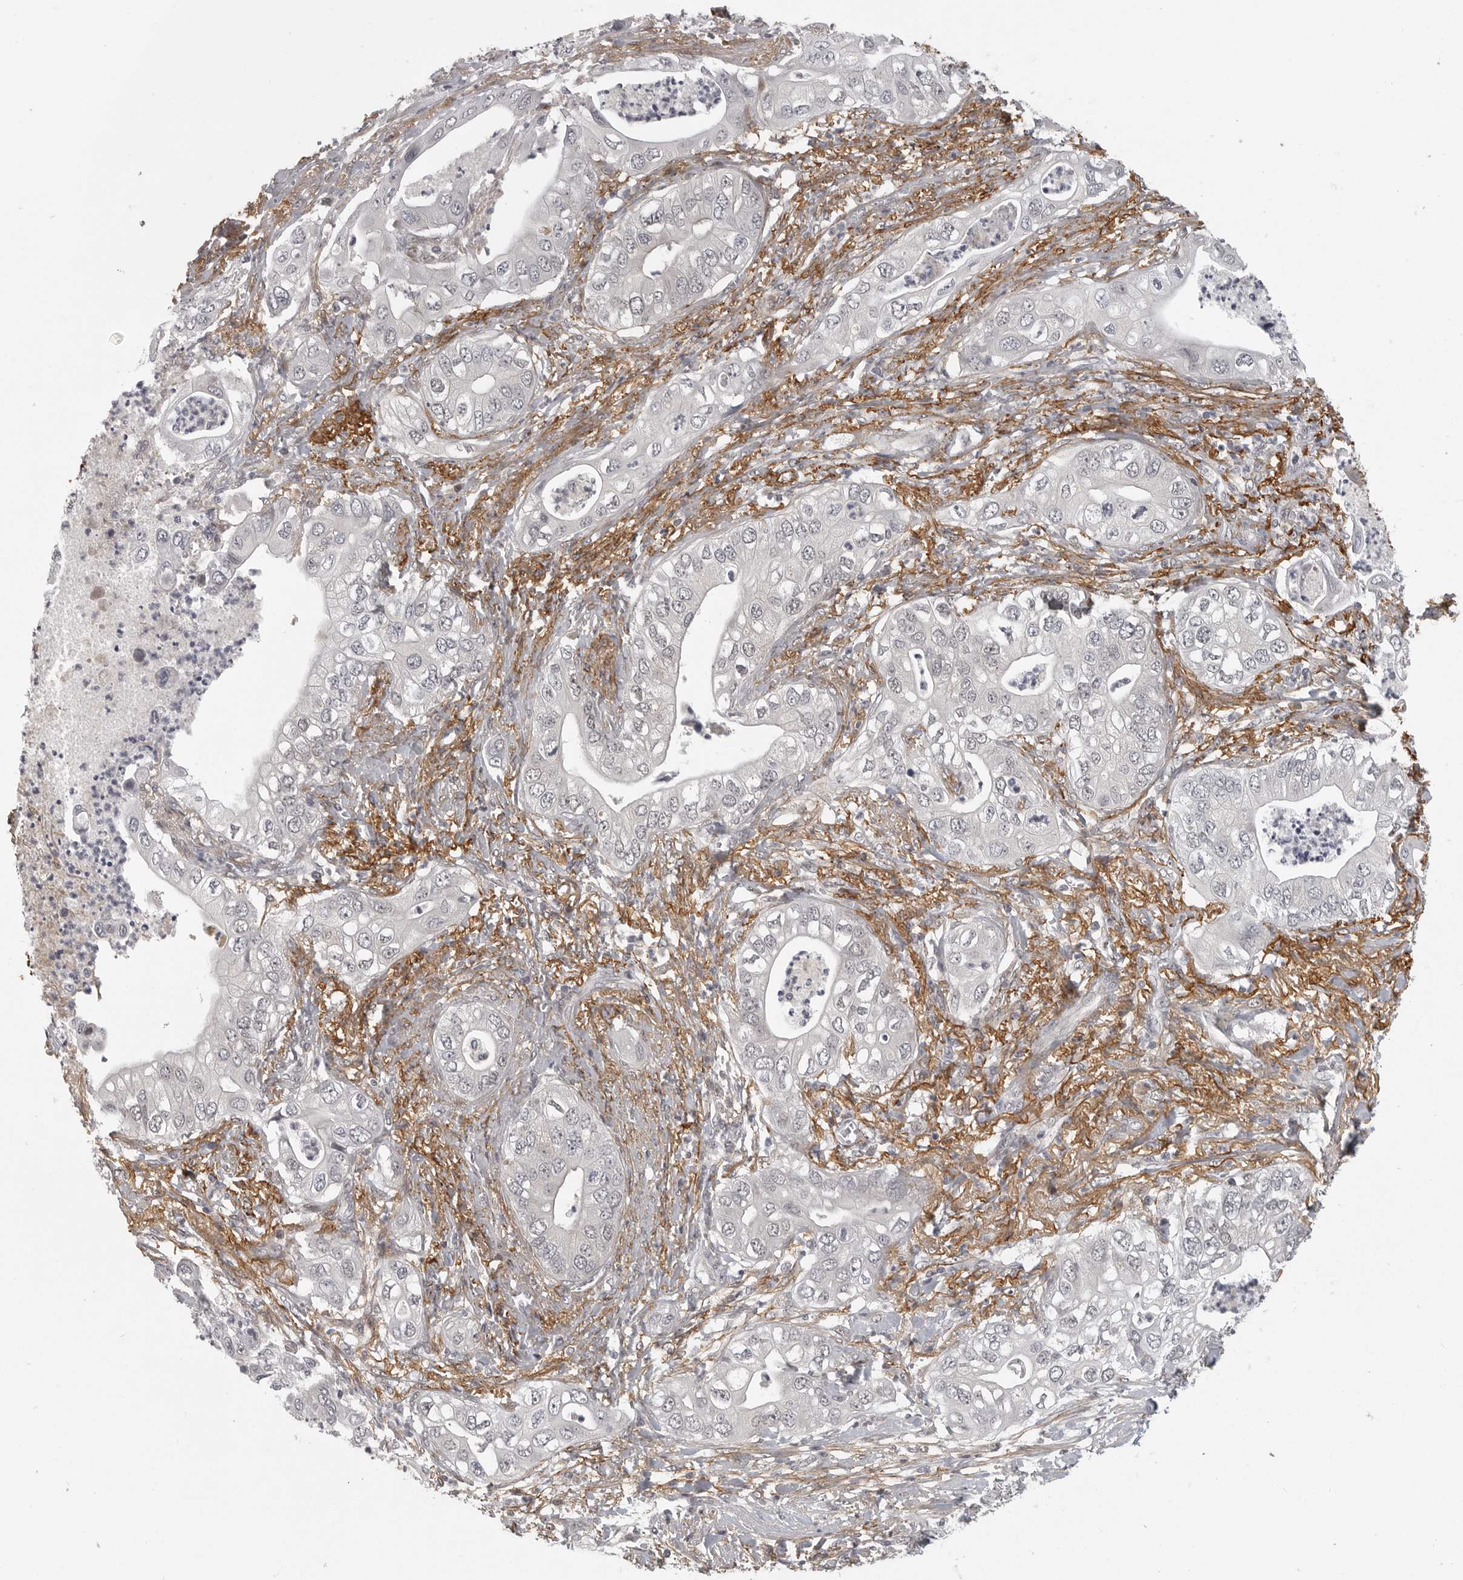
{"staining": {"intensity": "negative", "quantity": "none", "location": "none"}, "tissue": "pancreatic cancer", "cell_type": "Tumor cells", "image_type": "cancer", "snomed": [{"axis": "morphology", "description": "Adenocarcinoma, NOS"}, {"axis": "topography", "description": "Pancreas"}], "caption": "An immunohistochemistry image of pancreatic cancer (adenocarcinoma) is shown. There is no staining in tumor cells of pancreatic cancer (adenocarcinoma).", "gene": "UROD", "patient": {"sex": "female", "age": 78}}